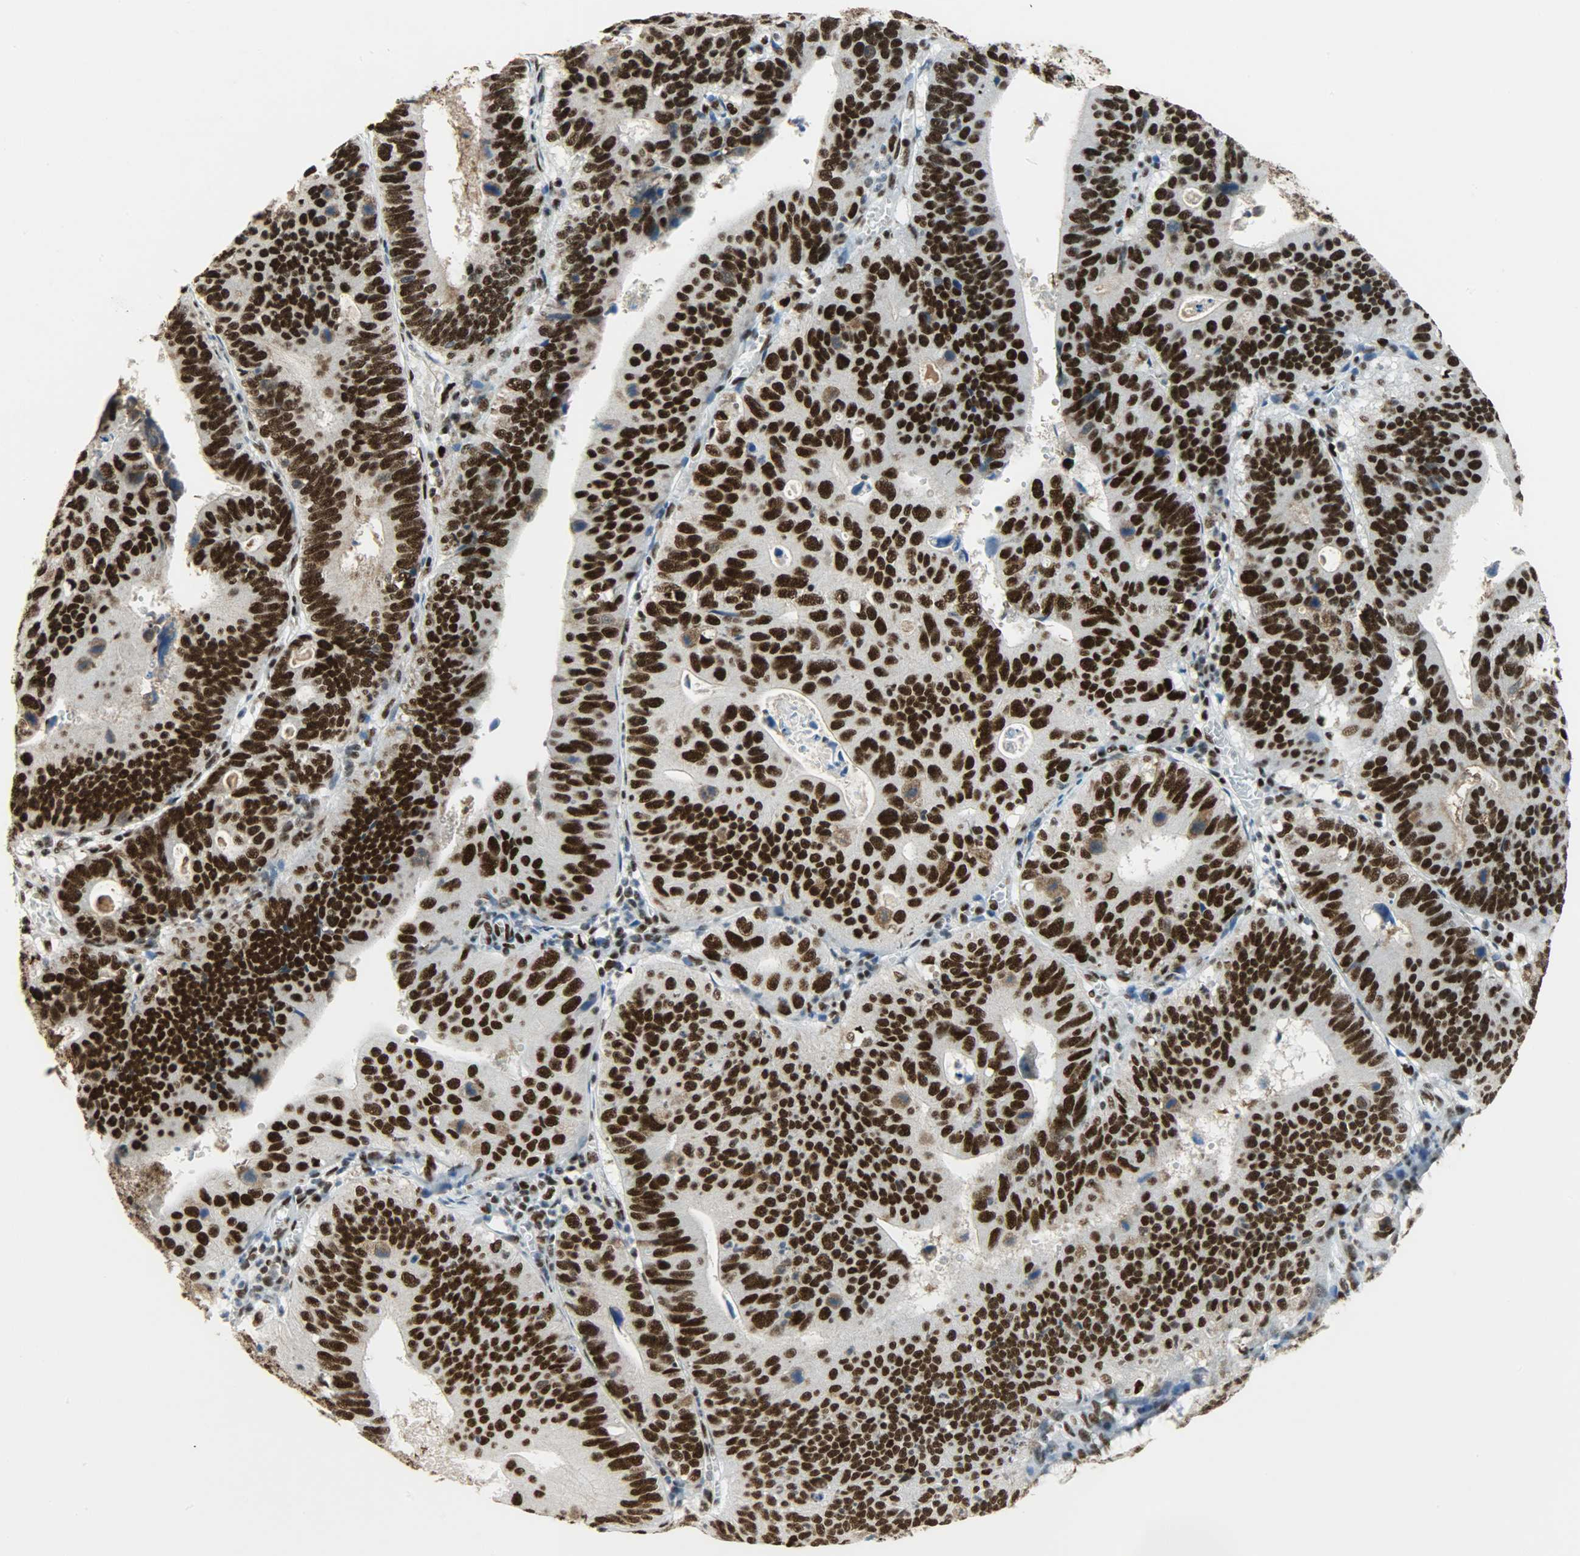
{"staining": {"intensity": "strong", "quantity": ">75%", "location": "nuclear"}, "tissue": "stomach cancer", "cell_type": "Tumor cells", "image_type": "cancer", "snomed": [{"axis": "morphology", "description": "Adenocarcinoma, NOS"}, {"axis": "topography", "description": "Stomach"}], "caption": "A high-resolution photomicrograph shows immunohistochemistry (IHC) staining of stomach cancer, which reveals strong nuclear expression in about >75% of tumor cells.", "gene": "SSB", "patient": {"sex": "male", "age": 59}}